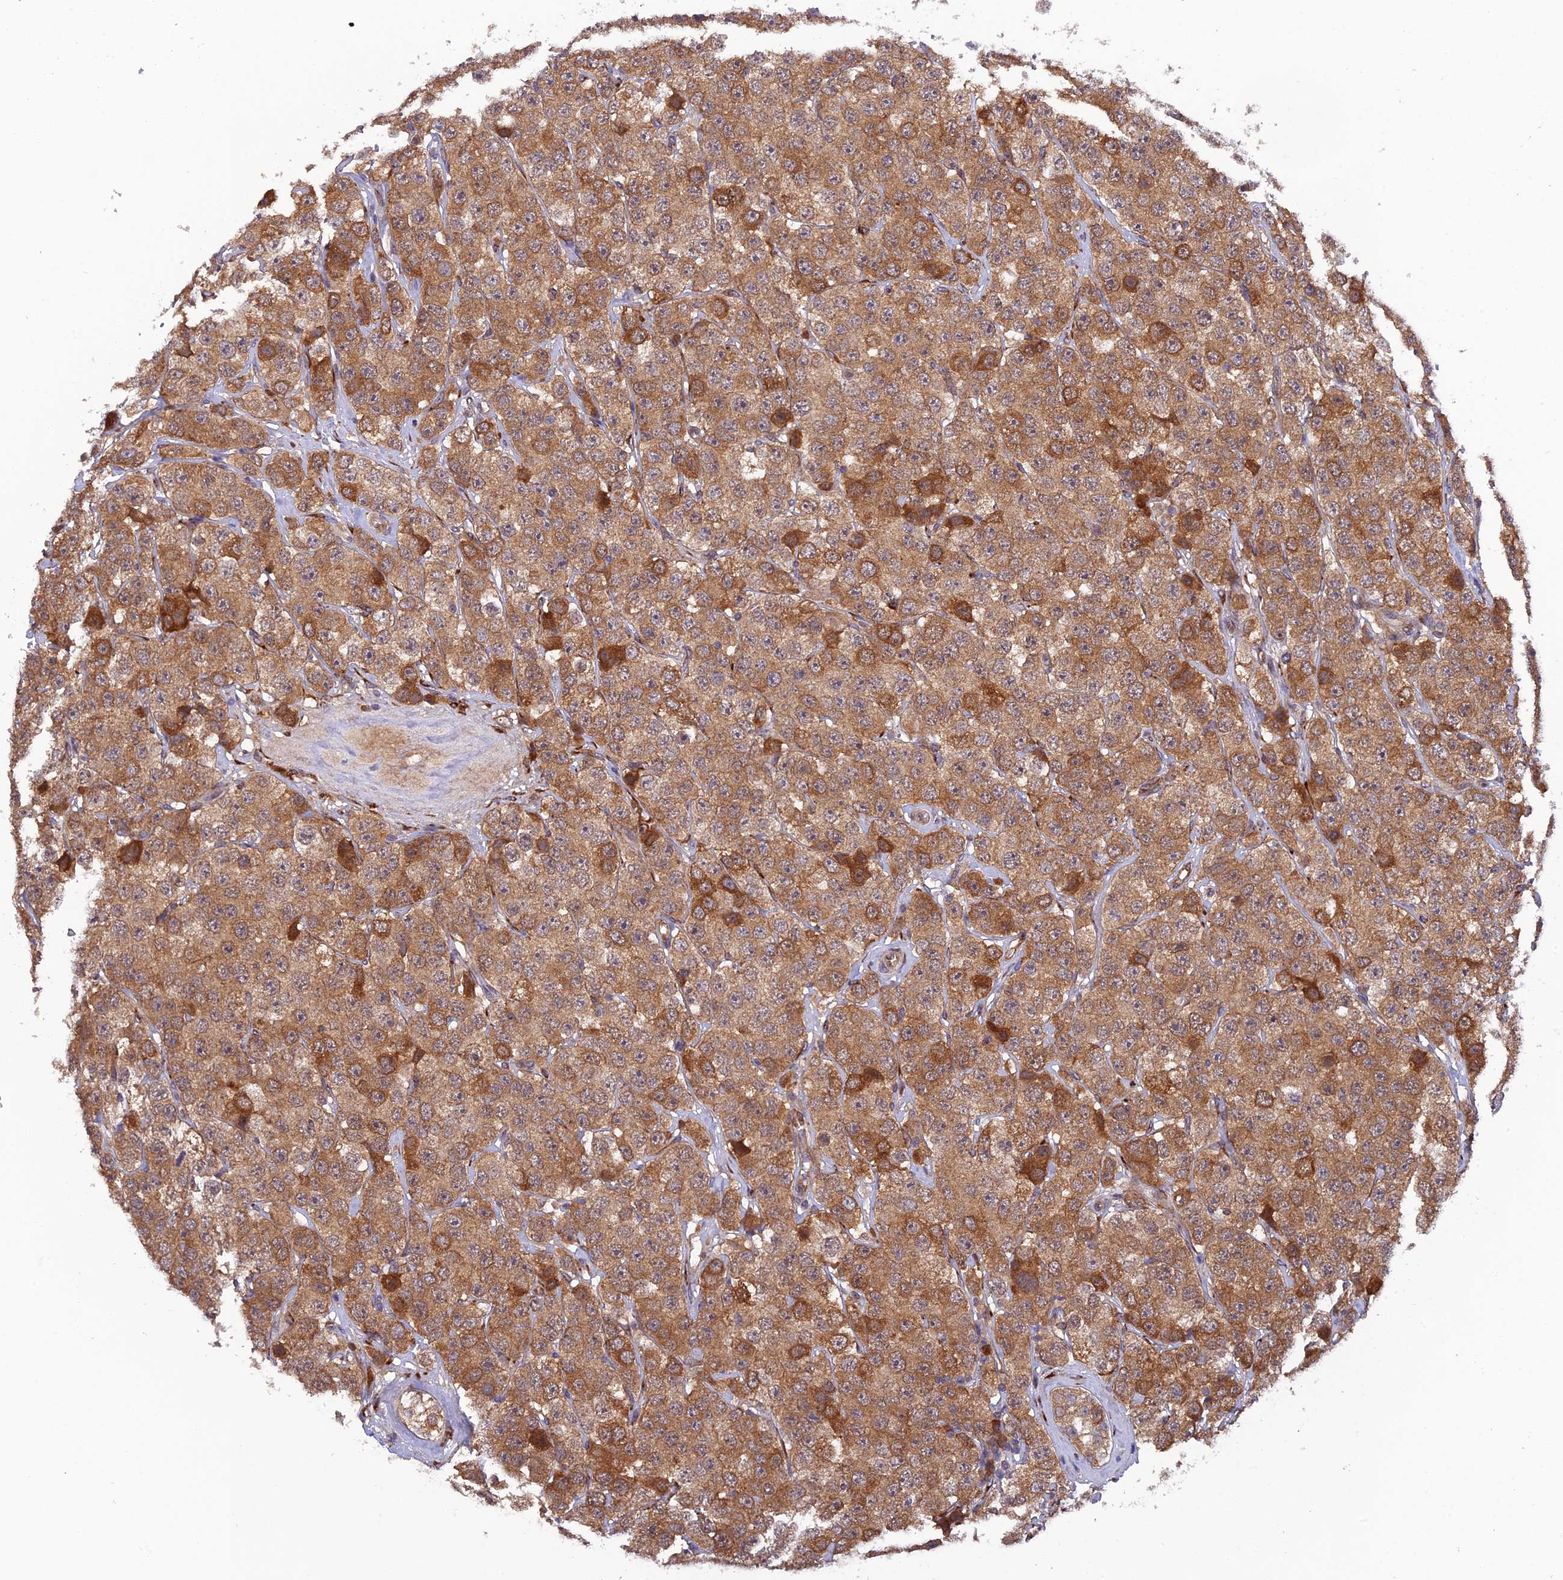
{"staining": {"intensity": "strong", "quantity": ">75%", "location": "cytoplasmic/membranous"}, "tissue": "testis cancer", "cell_type": "Tumor cells", "image_type": "cancer", "snomed": [{"axis": "morphology", "description": "Seminoma, NOS"}, {"axis": "topography", "description": "Testis"}], "caption": "Testis cancer (seminoma) was stained to show a protein in brown. There is high levels of strong cytoplasmic/membranous positivity in approximately >75% of tumor cells.", "gene": "P3H3", "patient": {"sex": "male", "age": 28}}